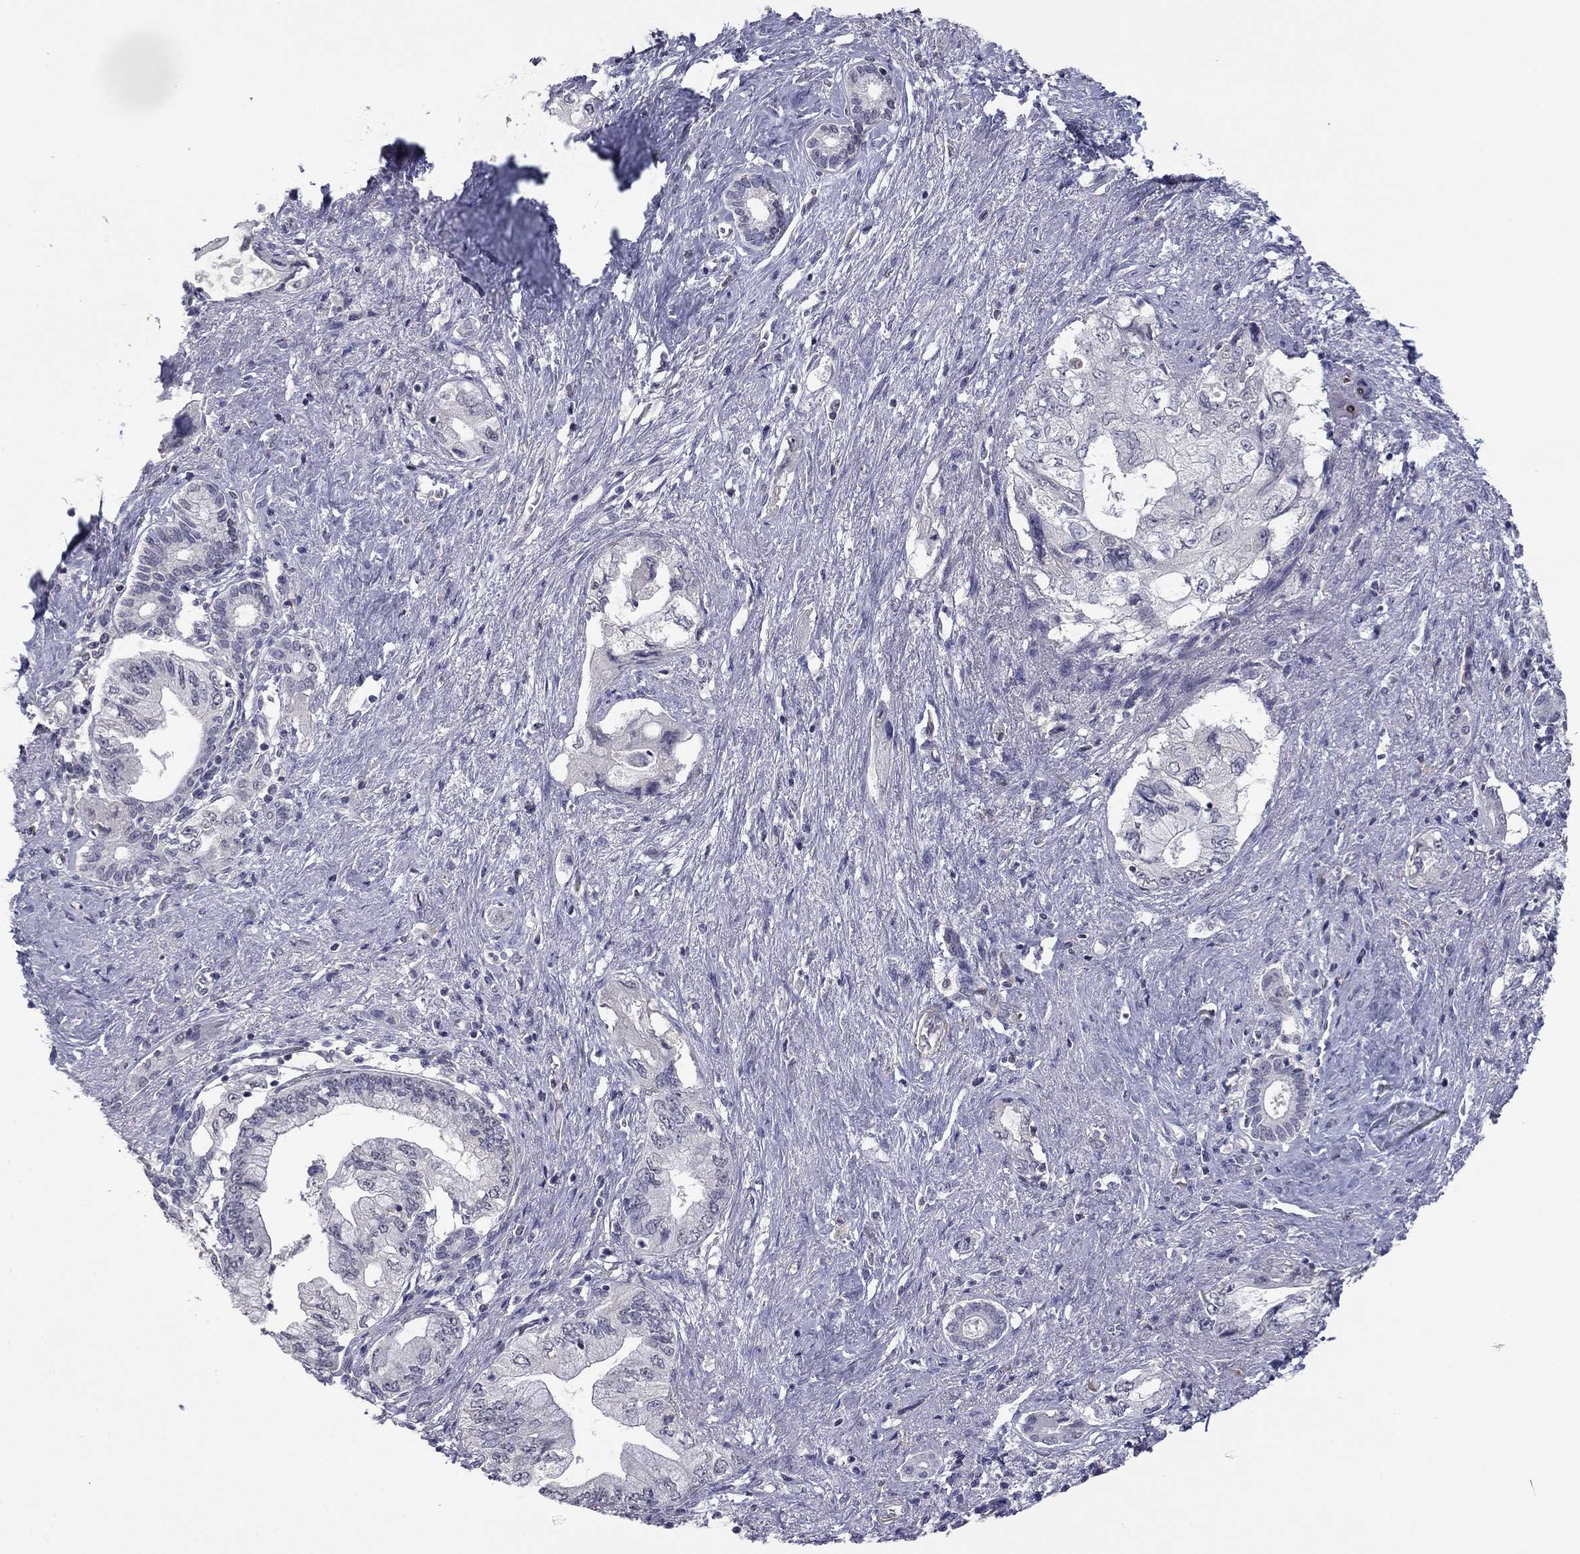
{"staining": {"intensity": "negative", "quantity": "none", "location": "none"}, "tissue": "pancreatic cancer", "cell_type": "Tumor cells", "image_type": "cancer", "snomed": [{"axis": "morphology", "description": "Adenocarcinoma, NOS"}, {"axis": "topography", "description": "Pancreas"}], "caption": "This is an IHC micrograph of pancreatic cancer (adenocarcinoma). There is no positivity in tumor cells.", "gene": "IP6K3", "patient": {"sex": "female", "age": 73}}